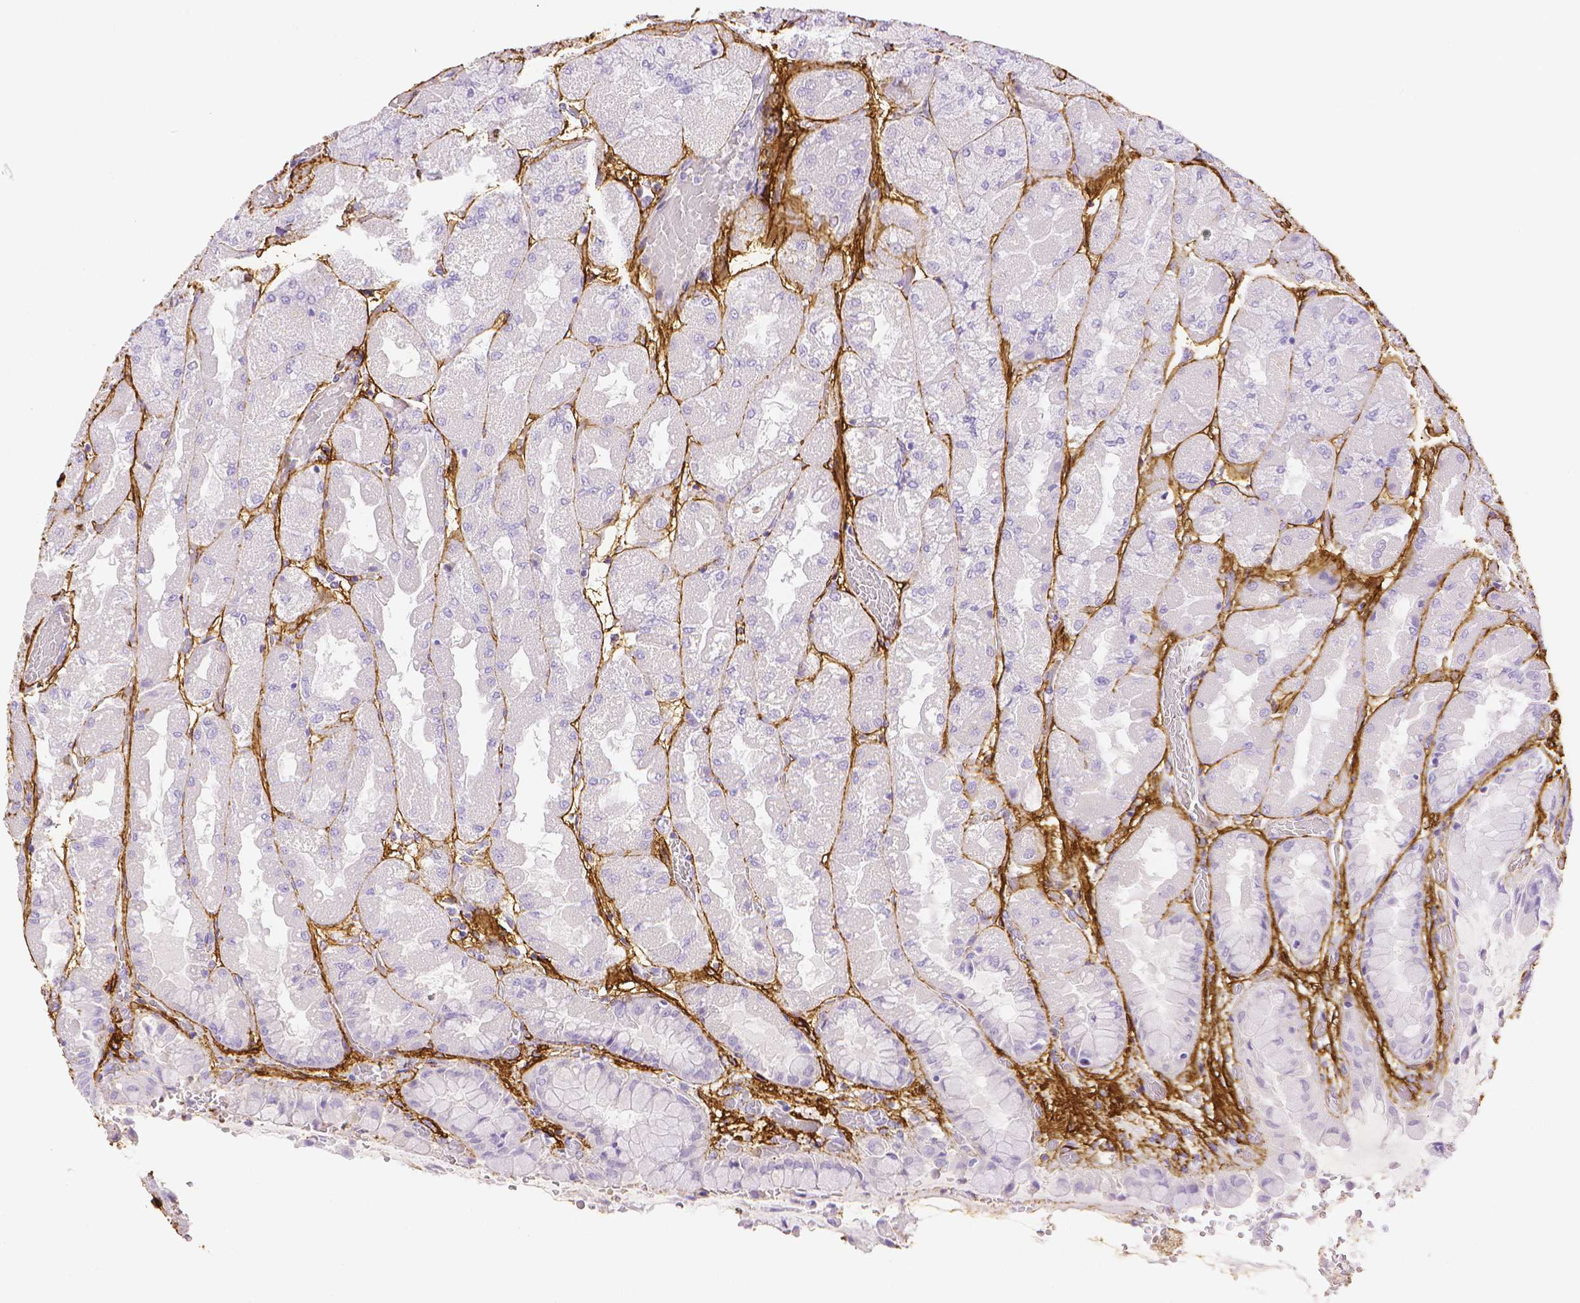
{"staining": {"intensity": "negative", "quantity": "none", "location": "none"}, "tissue": "stomach", "cell_type": "Glandular cells", "image_type": "normal", "snomed": [{"axis": "morphology", "description": "Normal tissue, NOS"}, {"axis": "topography", "description": "Stomach"}], "caption": "The immunohistochemistry (IHC) micrograph has no significant expression in glandular cells of stomach.", "gene": "FBN1", "patient": {"sex": "female", "age": 61}}